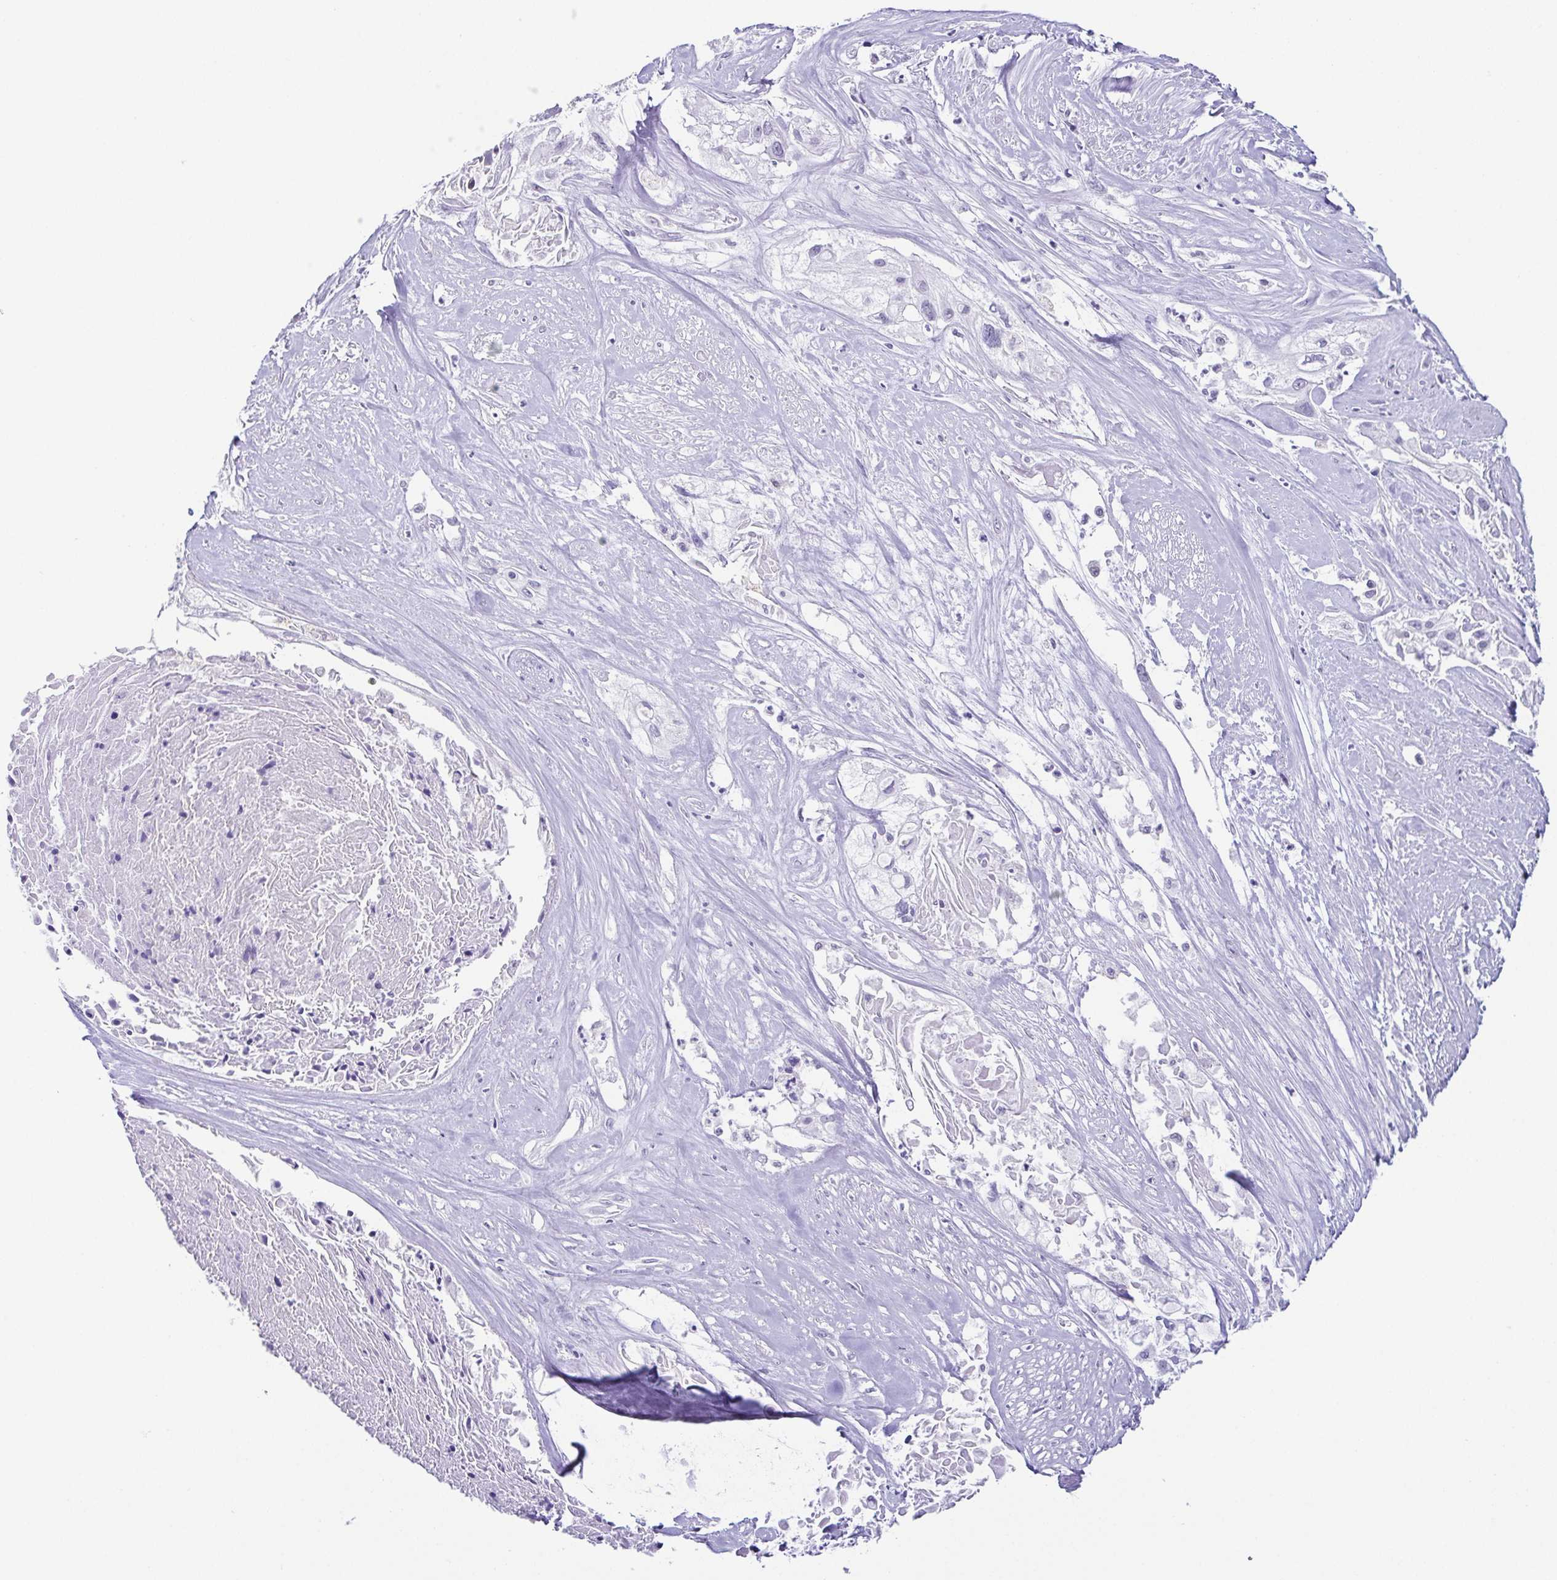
{"staining": {"intensity": "negative", "quantity": "none", "location": "none"}, "tissue": "cervical cancer", "cell_type": "Tumor cells", "image_type": "cancer", "snomed": [{"axis": "morphology", "description": "Squamous cell carcinoma, NOS"}, {"axis": "topography", "description": "Cervix"}], "caption": "Immunohistochemistry of human squamous cell carcinoma (cervical) shows no positivity in tumor cells.", "gene": "ESX1", "patient": {"sex": "female", "age": 49}}